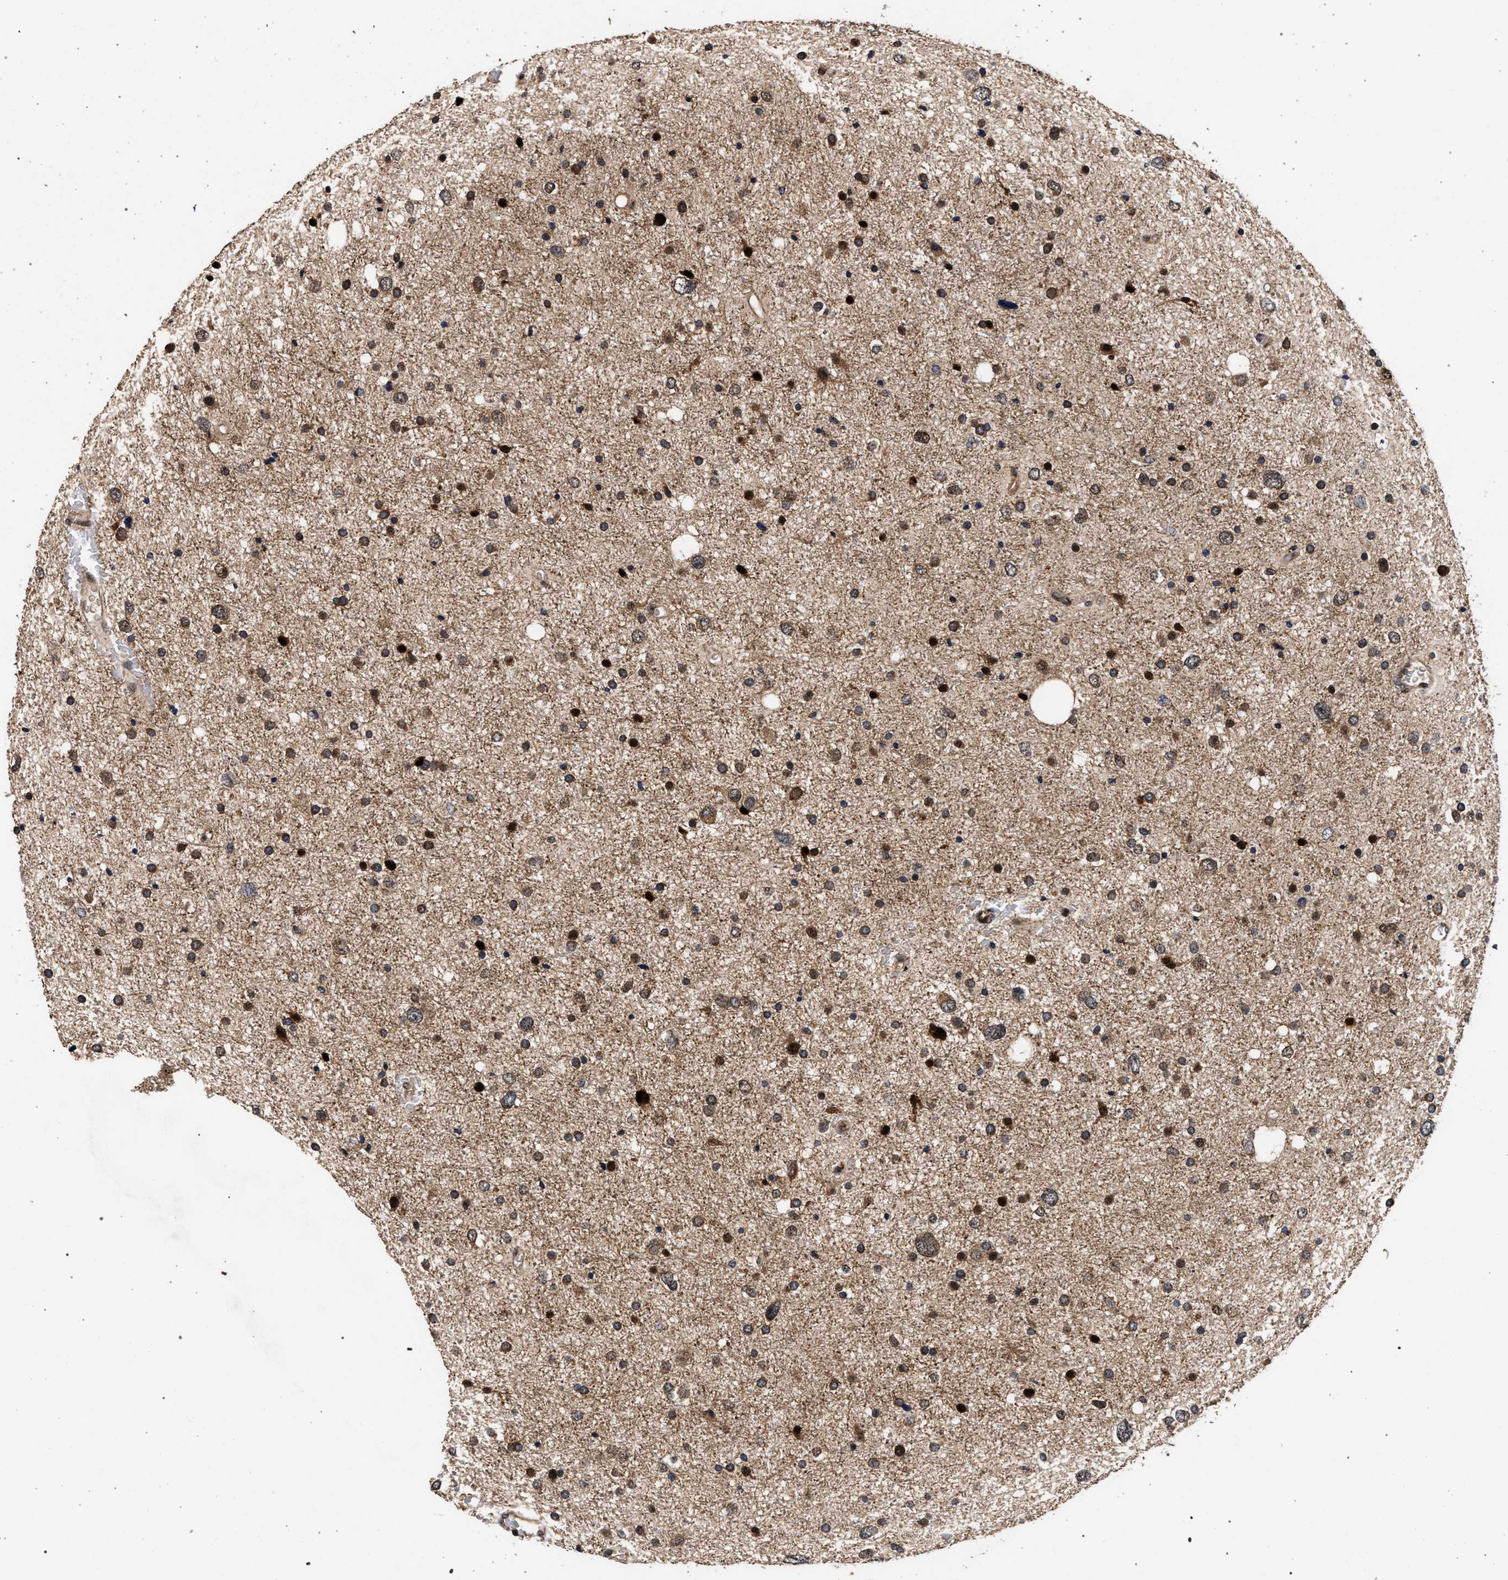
{"staining": {"intensity": "moderate", "quantity": ">75%", "location": "cytoplasmic/membranous,nuclear"}, "tissue": "glioma", "cell_type": "Tumor cells", "image_type": "cancer", "snomed": [{"axis": "morphology", "description": "Glioma, malignant, Low grade"}, {"axis": "topography", "description": "Brain"}], "caption": "High-power microscopy captured an IHC photomicrograph of glioma, revealing moderate cytoplasmic/membranous and nuclear expression in approximately >75% of tumor cells.", "gene": "ACOX1", "patient": {"sex": "female", "age": 37}}